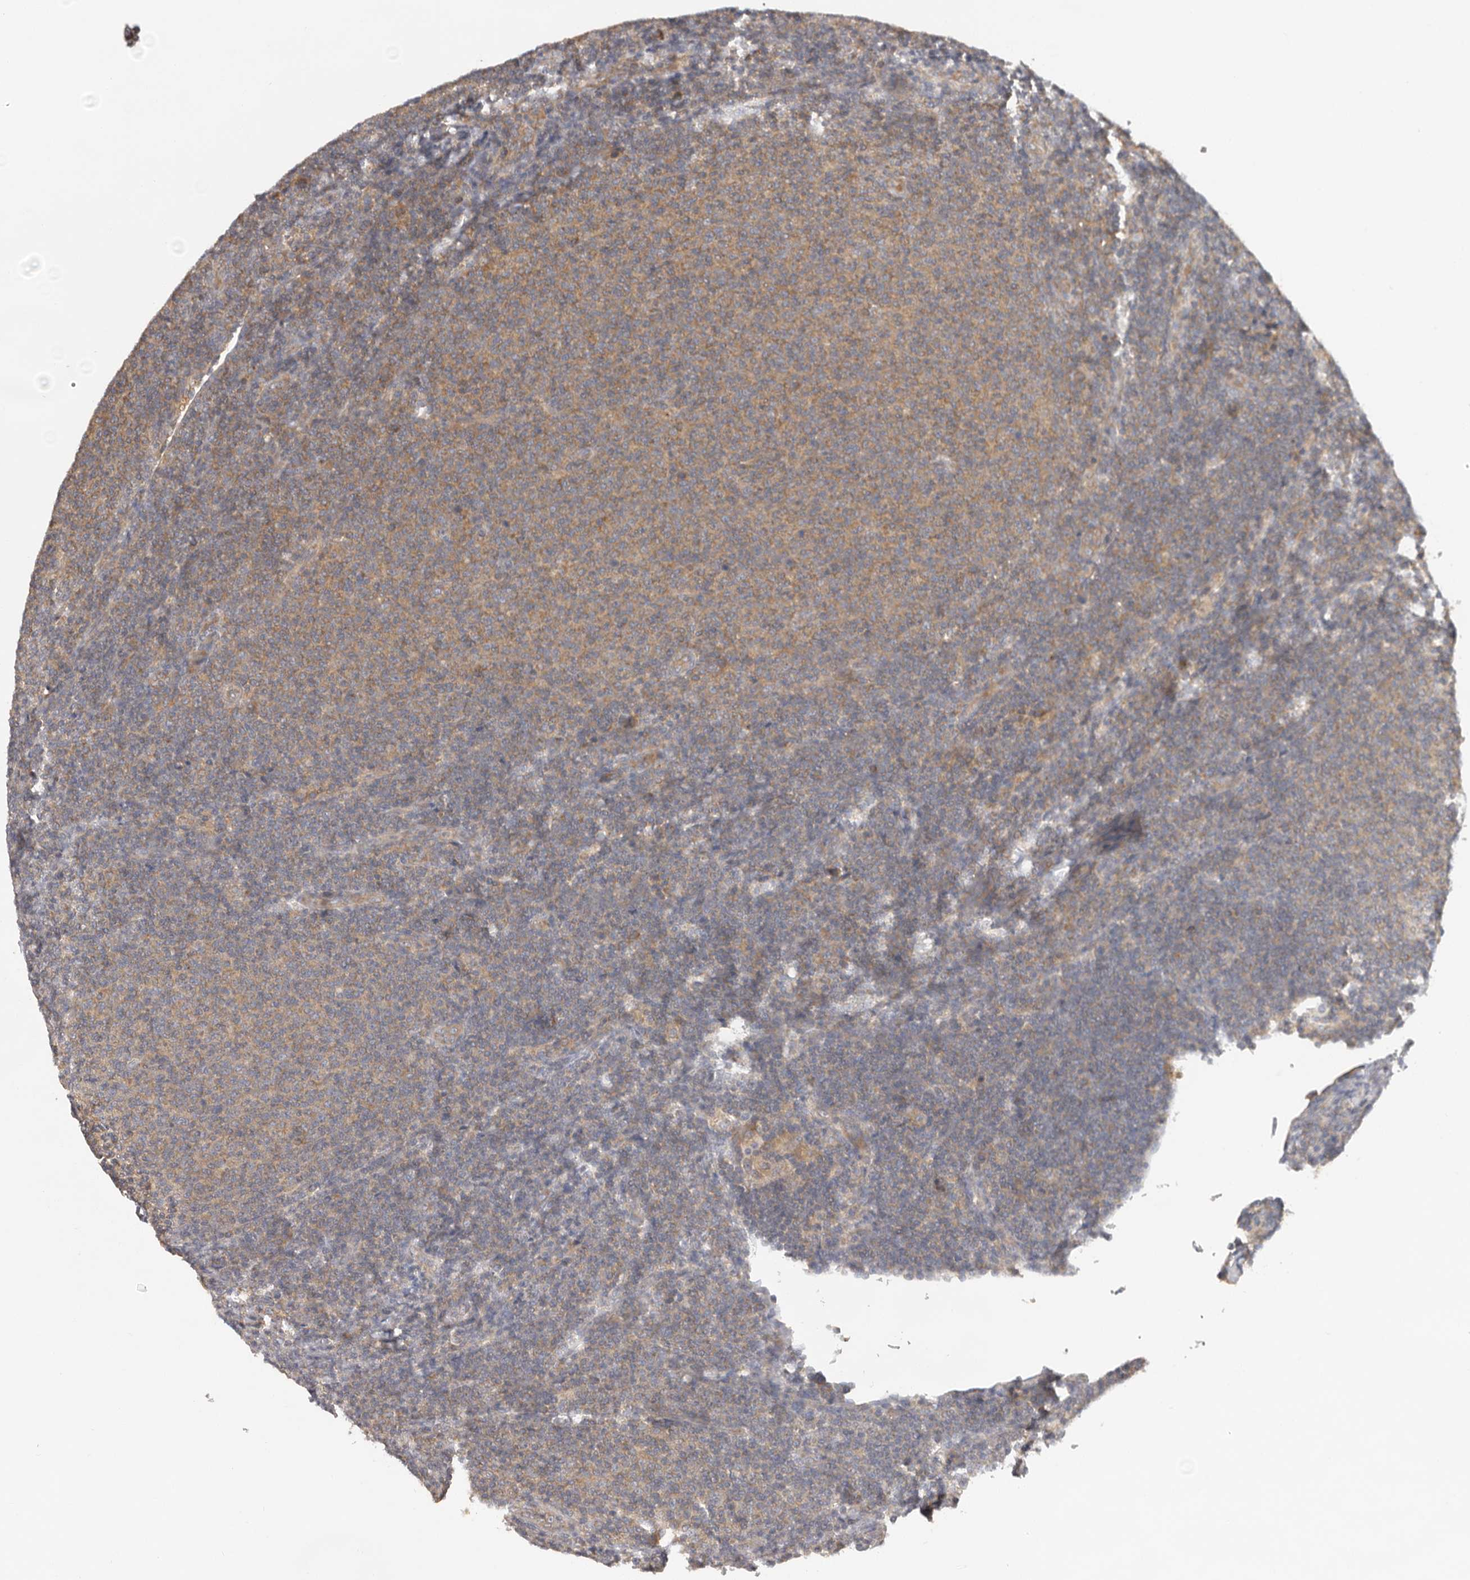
{"staining": {"intensity": "moderate", "quantity": "25%-75%", "location": "cytoplasmic/membranous"}, "tissue": "lymphoma", "cell_type": "Tumor cells", "image_type": "cancer", "snomed": [{"axis": "morphology", "description": "Malignant lymphoma, non-Hodgkin's type, Low grade"}, {"axis": "topography", "description": "Lymph node"}], "caption": "The histopathology image reveals immunohistochemical staining of lymphoma. There is moderate cytoplasmic/membranous staining is present in about 25%-75% of tumor cells.", "gene": "PPP1R42", "patient": {"sex": "male", "age": 66}}